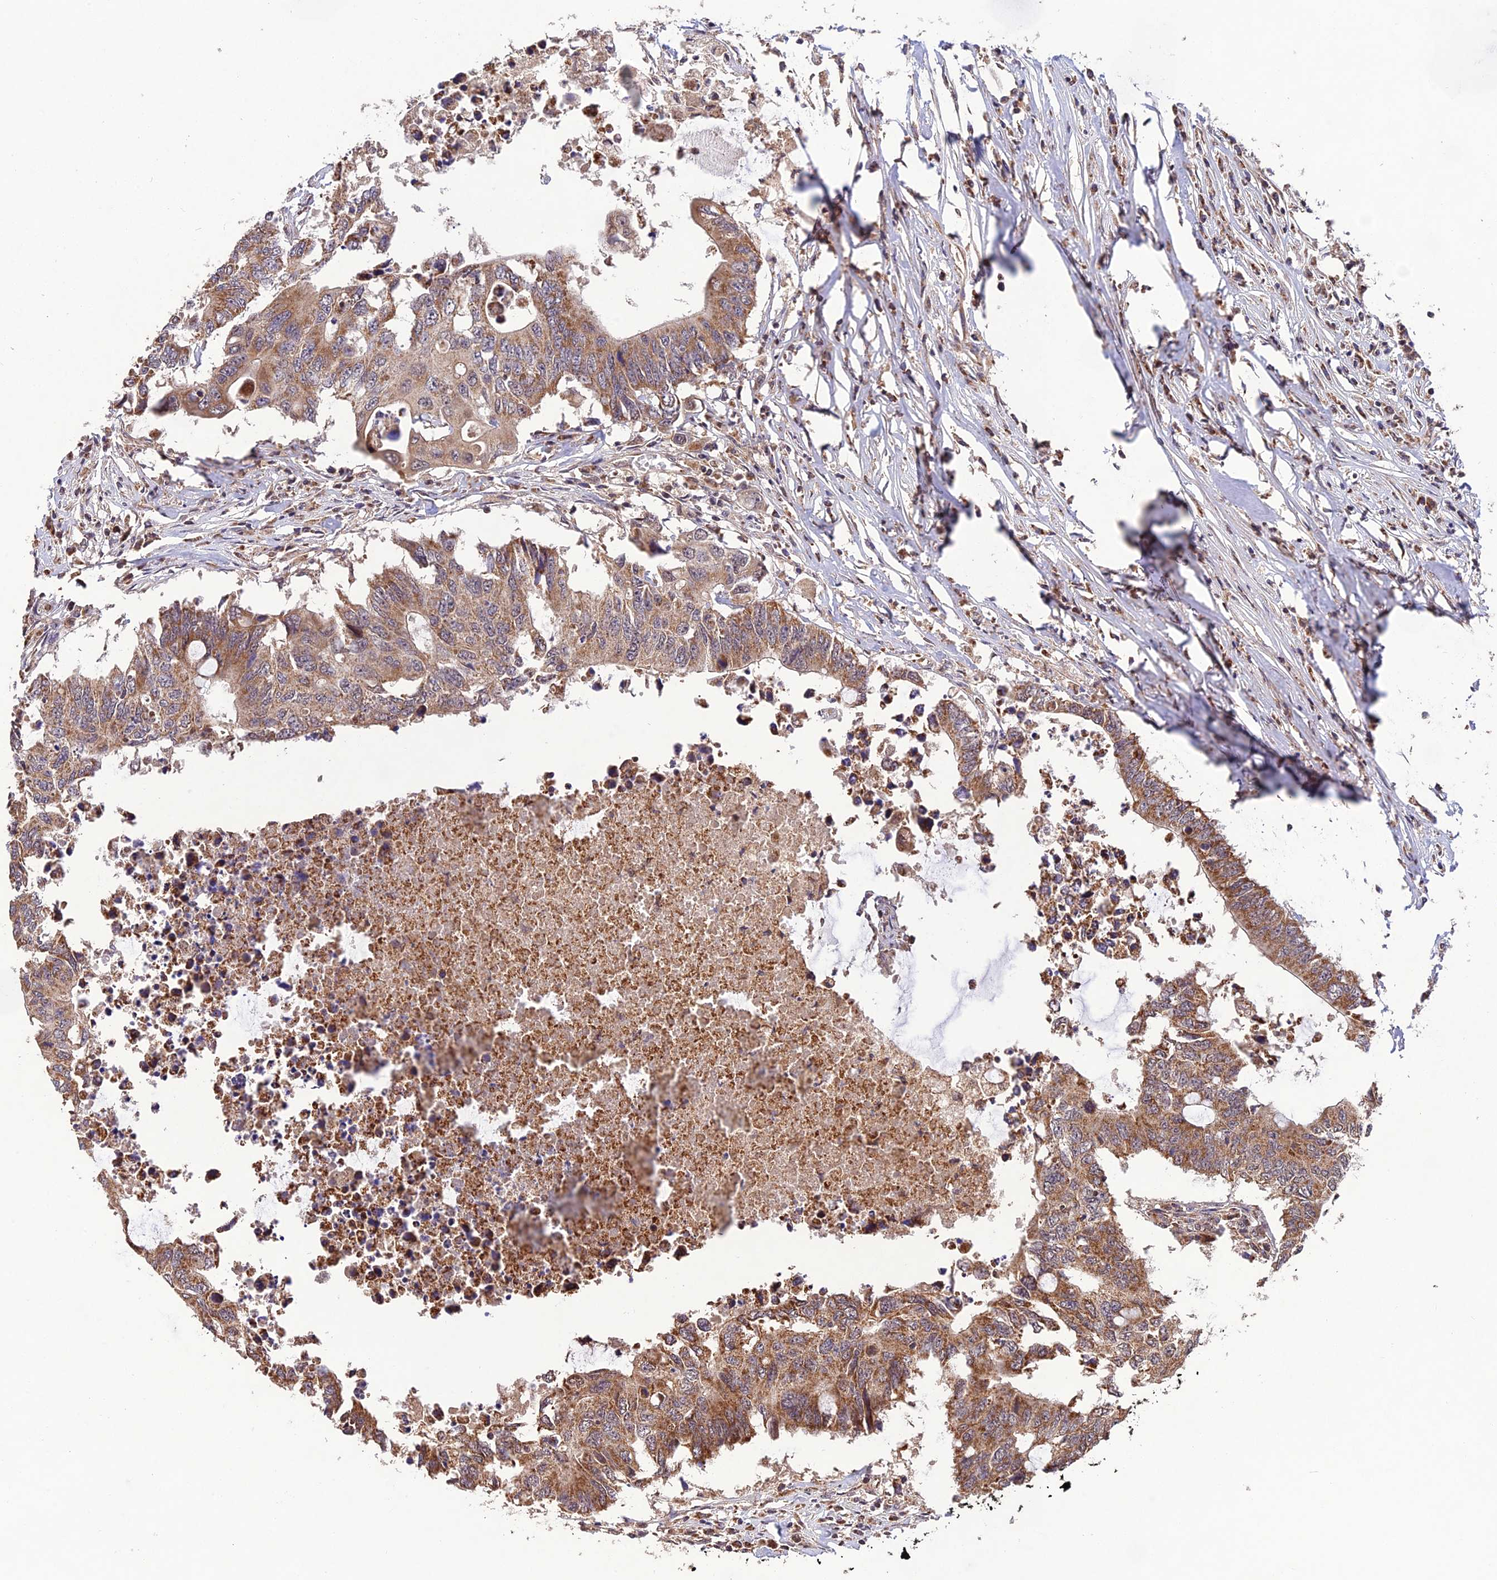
{"staining": {"intensity": "moderate", "quantity": ">75%", "location": "cytoplasmic/membranous"}, "tissue": "colorectal cancer", "cell_type": "Tumor cells", "image_type": "cancer", "snomed": [{"axis": "morphology", "description": "Adenocarcinoma, NOS"}, {"axis": "topography", "description": "Colon"}], "caption": "A micrograph of colorectal cancer stained for a protein displays moderate cytoplasmic/membranous brown staining in tumor cells.", "gene": "MNS1", "patient": {"sex": "male", "age": 71}}